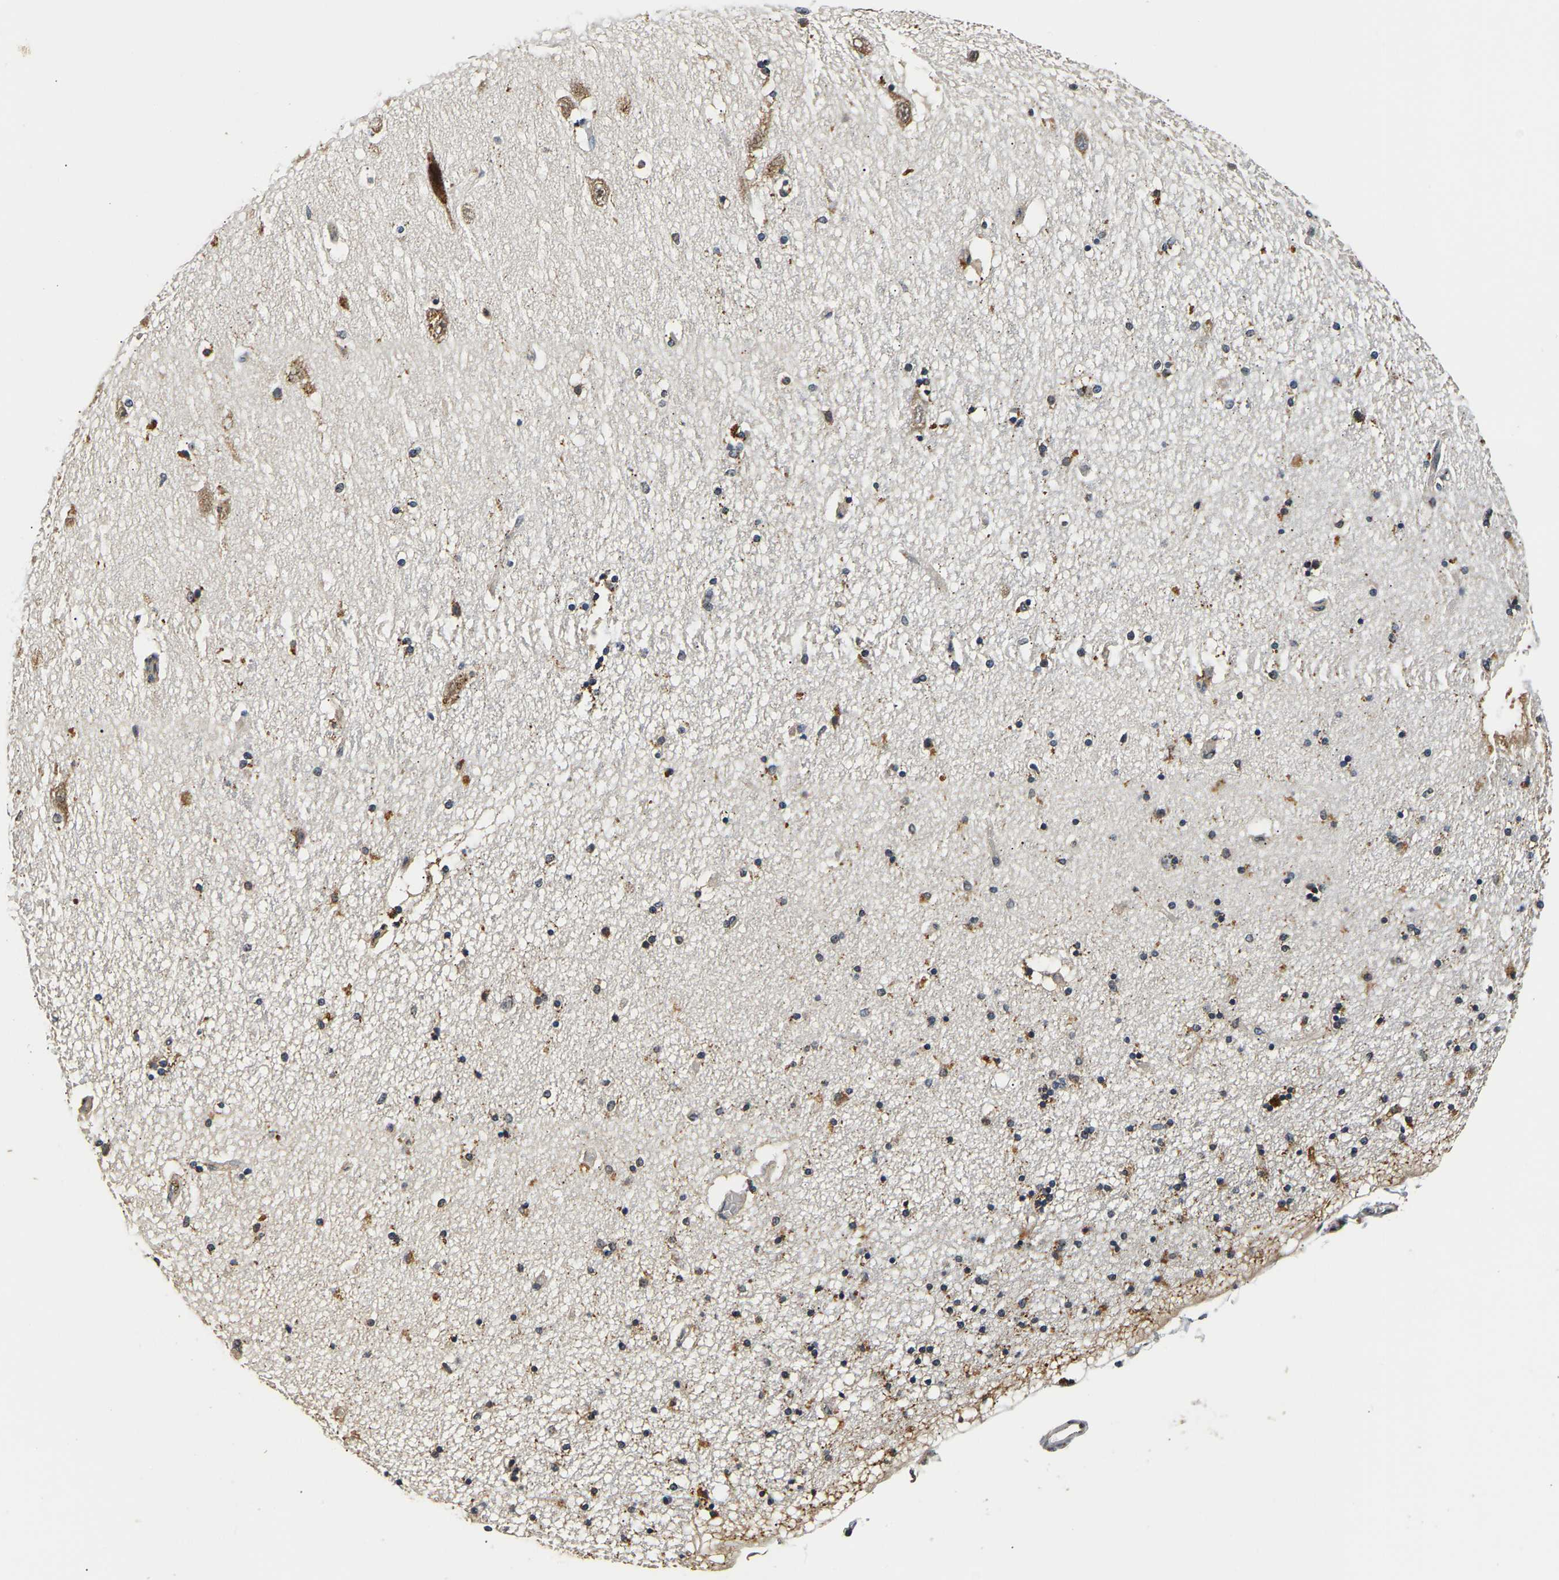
{"staining": {"intensity": "moderate", "quantity": "25%-75%", "location": "cytoplasmic/membranous"}, "tissue": "hippocampus", "cell_type": "Glial cells", "image_type": "normal", "snomed": [{"axis": "morphology", "description": "Normal tissue, NOS"}, {"axis": "topography", "description": "Hippocampus"}], "caption": "An IHC photomicrograph of normal tissue is shown. Protein staining in brown shows moderate cytoplasmic/membranous positivity in hippocampus within glial cells. Nuclei are stained in blue.", "gene": "SMU1", "patient": {"sex": "female", "age": 54}}